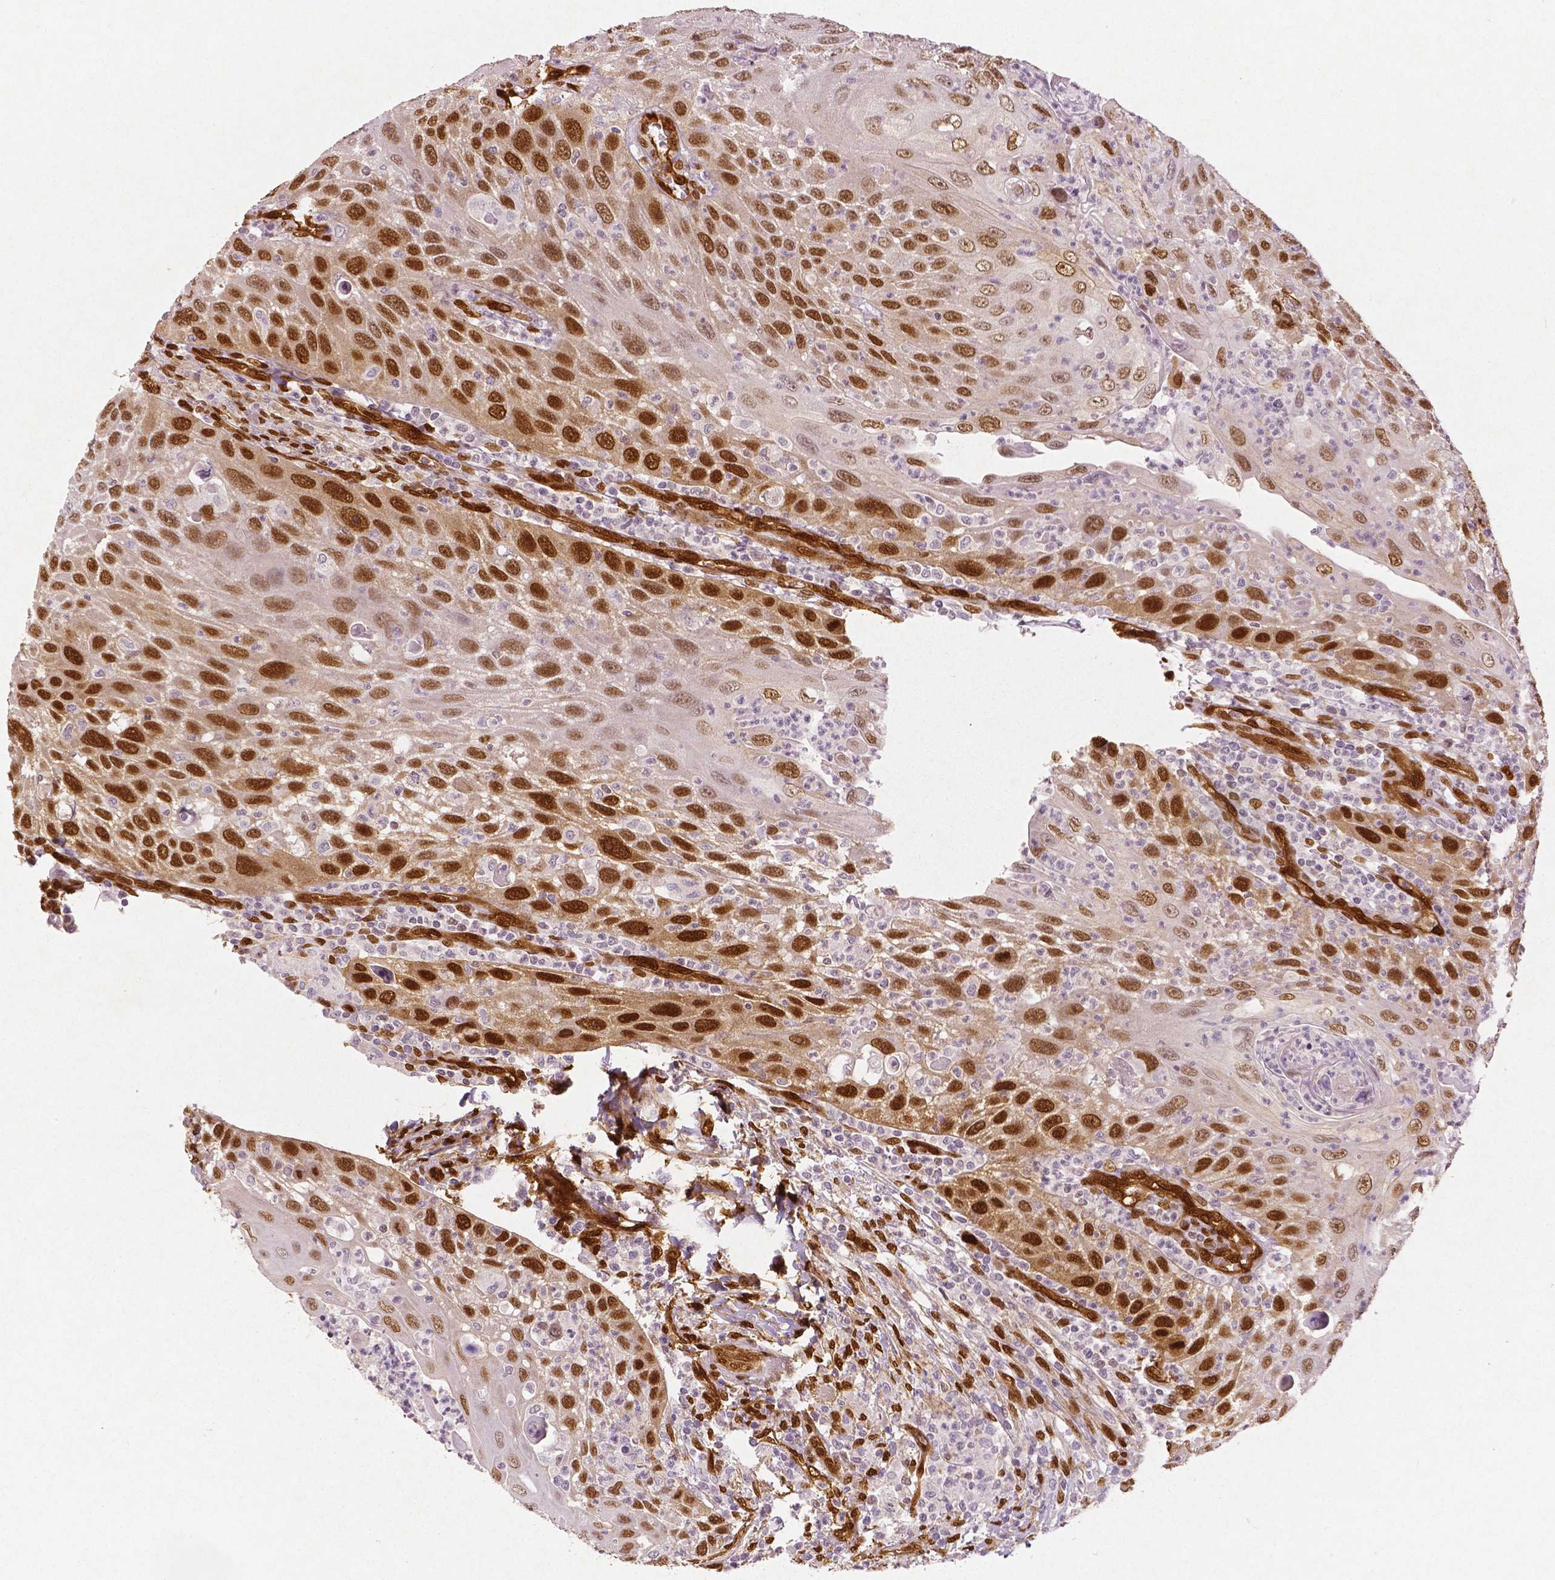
{"staining": {"intensity": "moderate", "quantity": ">75%", "location": "cytoplasmic/membranous,nuclear"}, "tissue": "head and neck cancer", "cell_type": "Tumor cells", "image_type": "cancer", "snomed": [{"axis": "morphology", "description": "Squamous cell carcinoma, NOS"}, {"axis": "topography", "description": "Head-Neck"}], "caption": "Protein expression analysis of head and neck cancer shows moderate cytoplasmic/membranous and nuclear expression in about >75% of tumor cells. The protein is shown in brown color, while the nuclei are stained blue.", "gene": "WWTR1", "patient": {"sex": "male", "age": 69}}